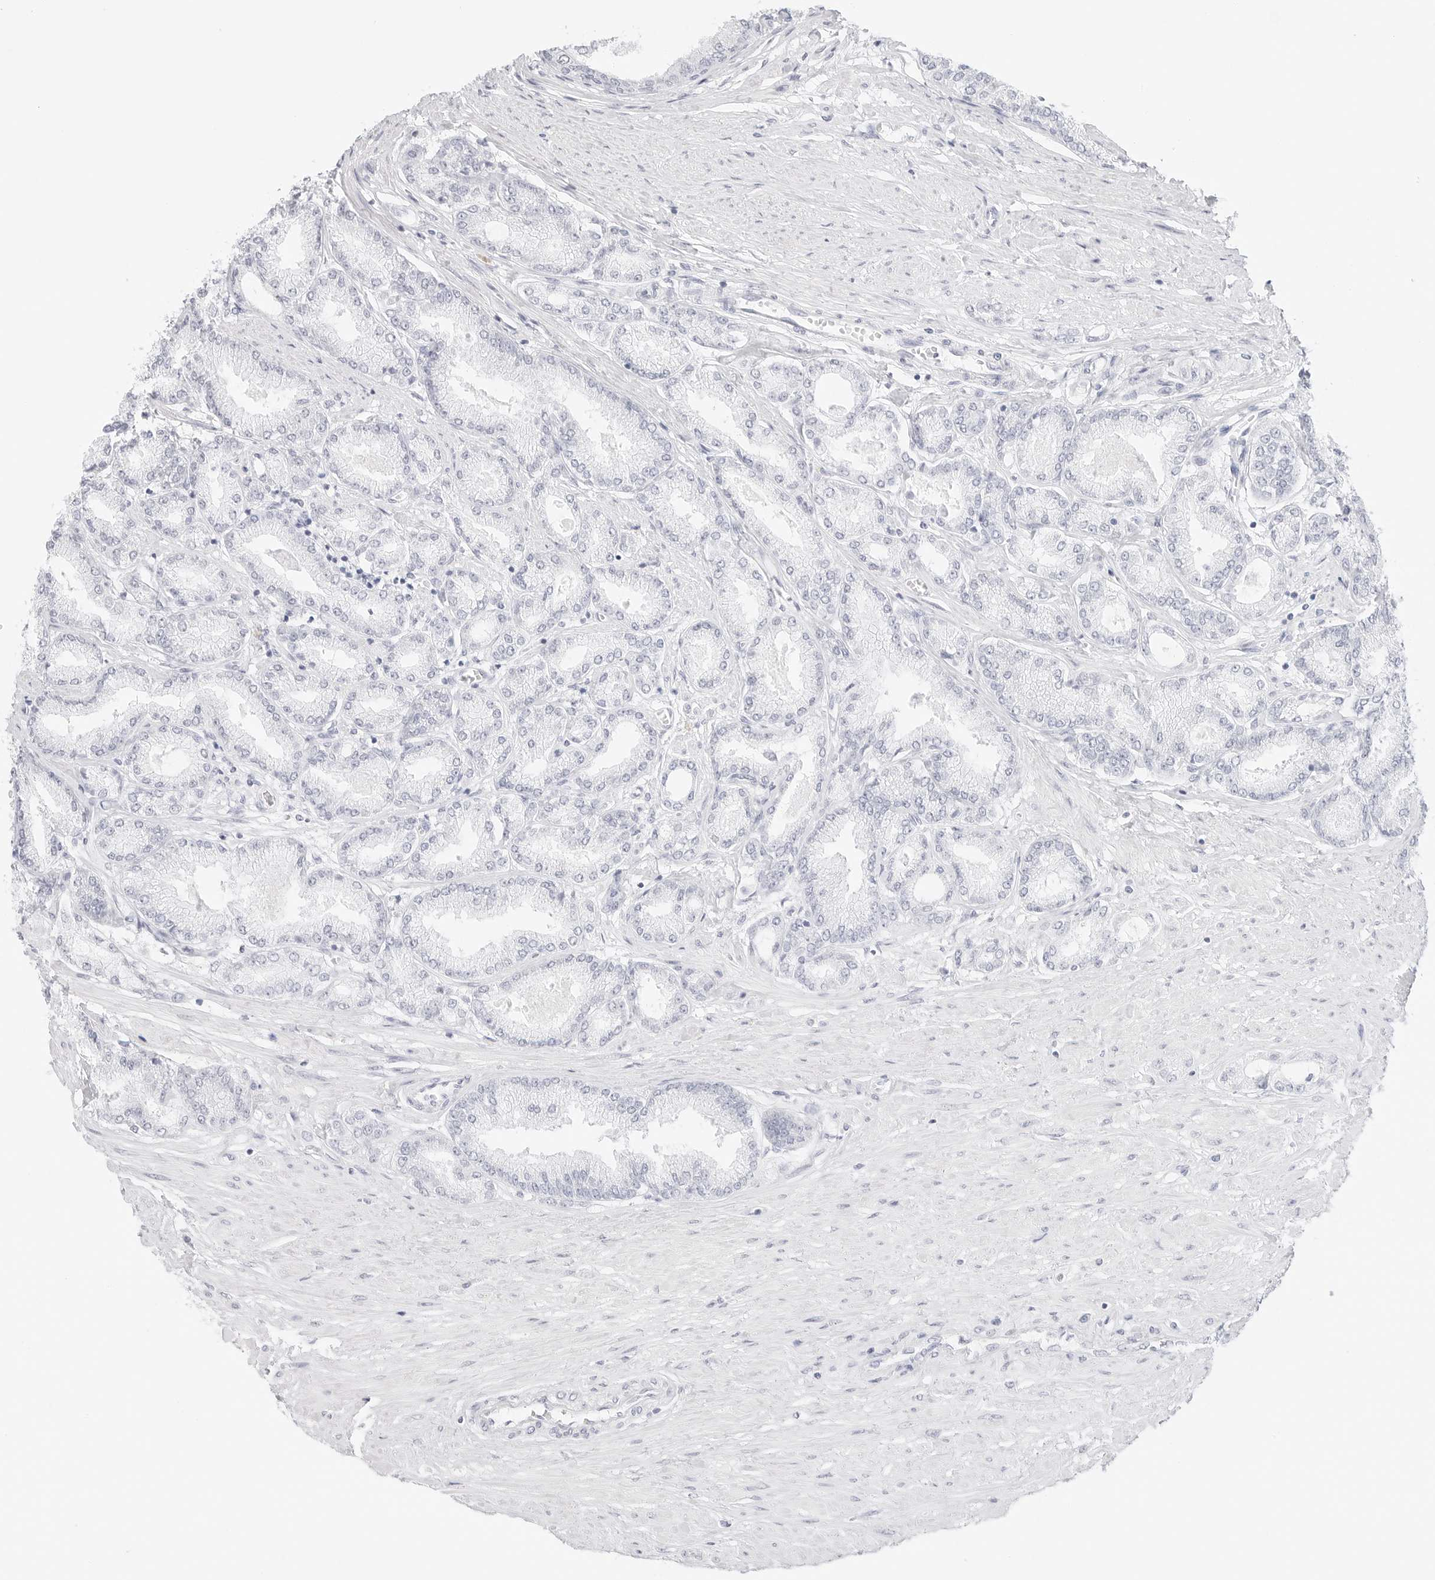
{"staining": {"intensity": "negative", "quantity": "none", "location": "none"}, "tissue": "prostate cancer", "cell_type": "Tumor cells", "image_type": "cancer", "snomed": [{"axis": "morphology", "description": "Adenocarcinoma, Low grade"}, {"axis": "topography", "description": "Prostate"}], "caption": "Immunohistochemical staining of prostate cancer shows no significant staining in tumor cells.", "gene": "TFF2", "patient": {"sex": "male", "age": 63}}